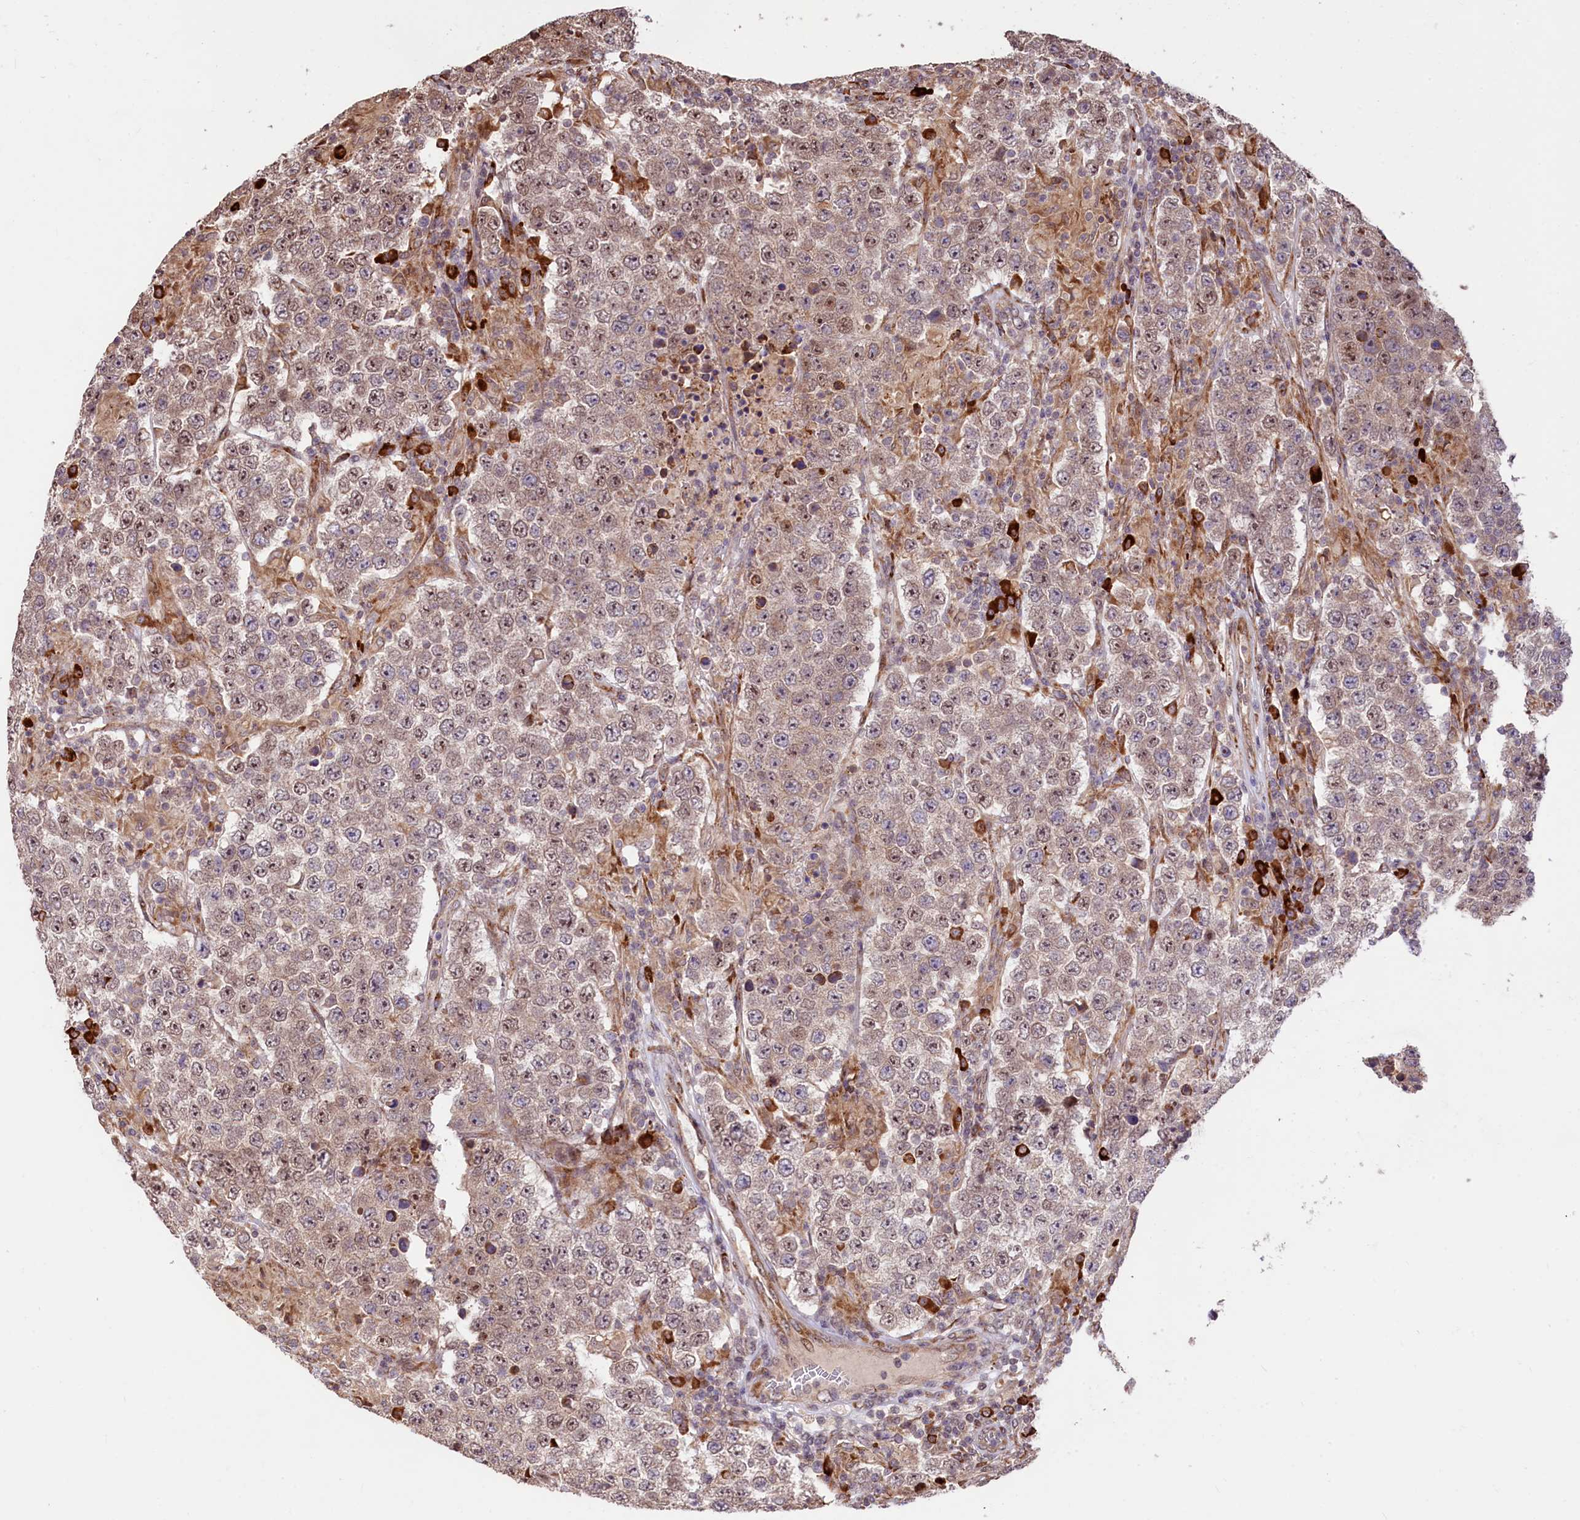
{"staining": {"intensity": "weak", "quantity": ">75%", "location": "cytoplasmic/membranous,nuclear"}, "tissue": "testis cancer", "cell_type": "Tumor cells", "image_type": "cancer", "snomed": [{"axis": "morphology", "description": "Normal tissue, NOS"}, {"axis": "morphology", "description": "Urothelial carcinoma, High grade"}, {"axis": "morphology", "description": "Seminoma, NOS"}, {"axis": "morphology", "description": "Carcinoma, Embryonal, NOS"}, {"axis": "topography", "description": "Urinary bladder"}, {"axis": "topography", "description": "Testis"}], "caption": "Testis seminoma tissue reveals weak cytoplasmic/membranous and nuclear positivity in about >75% of tumor cells", "gene": "C5orf15", "patient": {"sex": "male", "age": 41}}